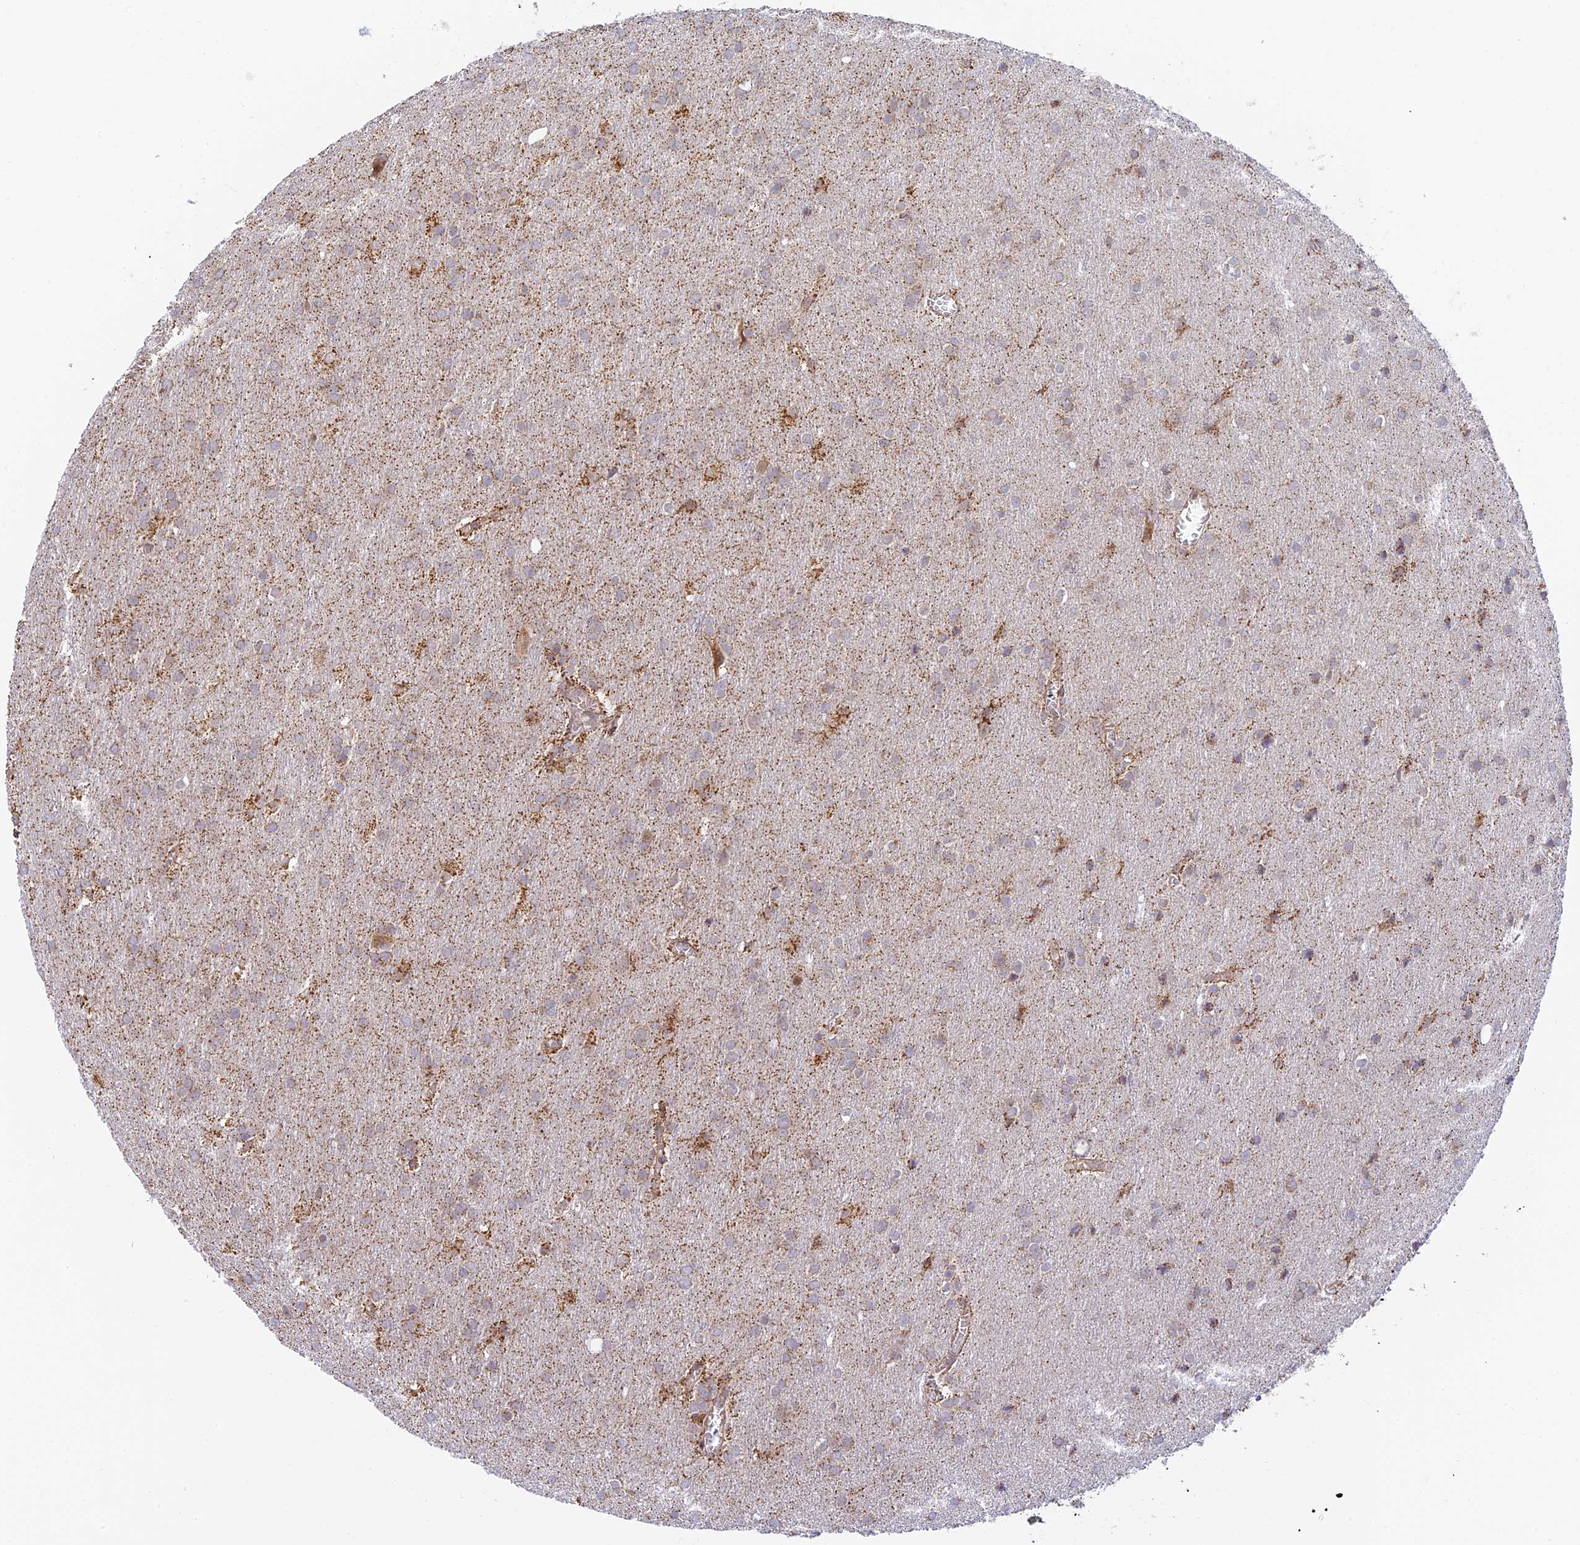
{"staining": {"intensity": "weak", "quantity": ">75%", "location": "cytoplasmic/membranous"}, "tissue": "glioma", "cell_type": "Tumor cells", "image_type": "cancer", "snomed": [{"axis": "morphology", "description": "Glioma, malignant, Low grade"}, {"axis": "topography", "description": "Brain"}], "caption": "Protein expression analysis of human glioma reveals weak cytoplasmic/membranous positivity in about >75% of tumor cells. (DAB (3,3'-diaminobenzidine) IHC with brightfield microscopy, high magnification).", "gene": "HOOK2", "patient": {"sex": "female", "age": 32}}